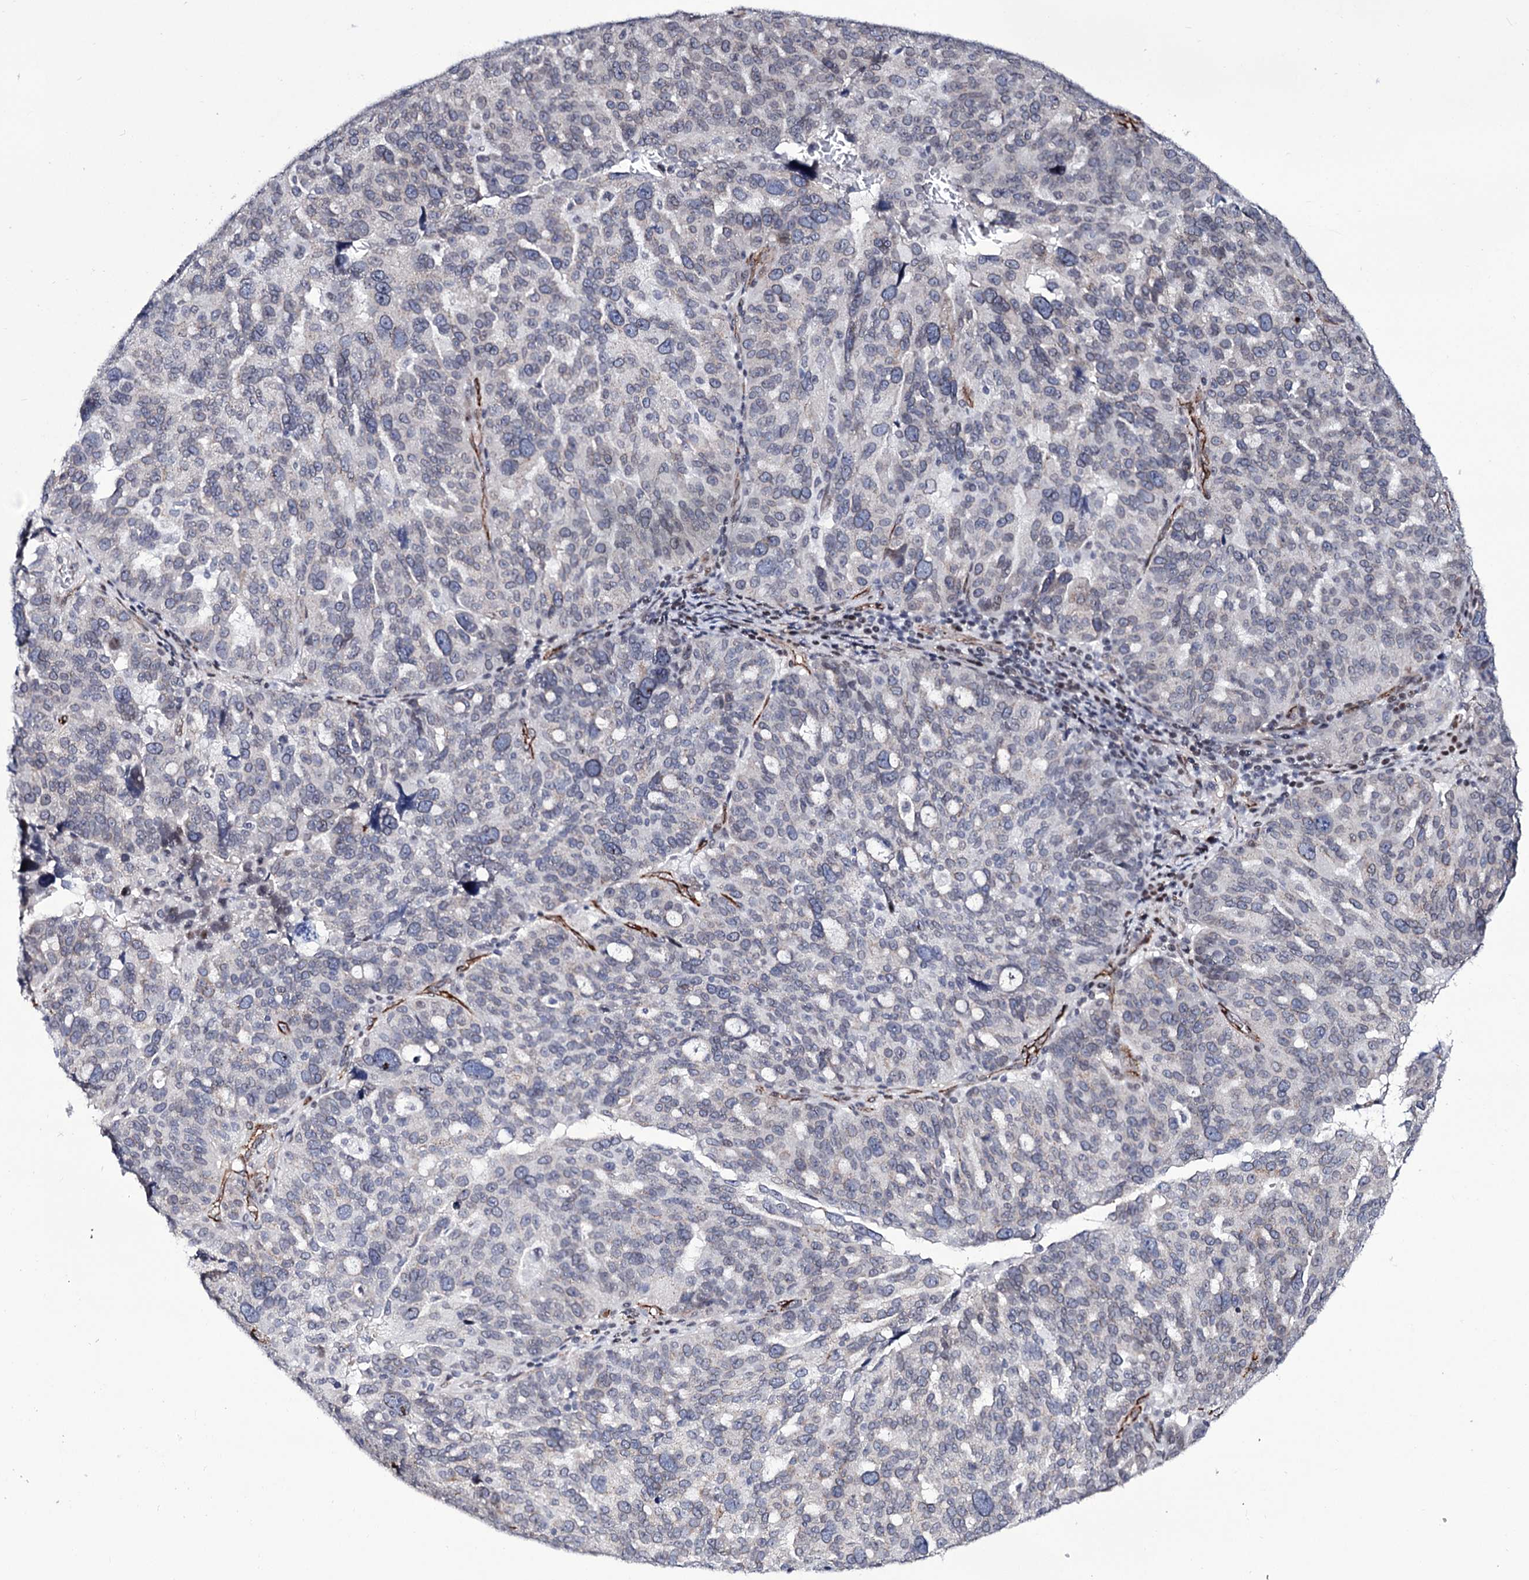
{"staining": {"intensity": "negative", "quantity": "none", "location": "none"}, "tissue": "ovarian cancer", "cell_type": "Tumor cells", "image_type": "cancer", "snomed": [{"axis": "morphology", "description": "Cystadenocarcinoma, serous, NOS"}, {"axis": "topography", "description": "Ovary"}], "caption": "This is an immunohistochemistry (IHC) image of human ovarian serous cystadenocarcinoma. There is no expression in tumor cells.", "gene": "ZC3H12C", "patient": {"sex": "female", "age": 59}}